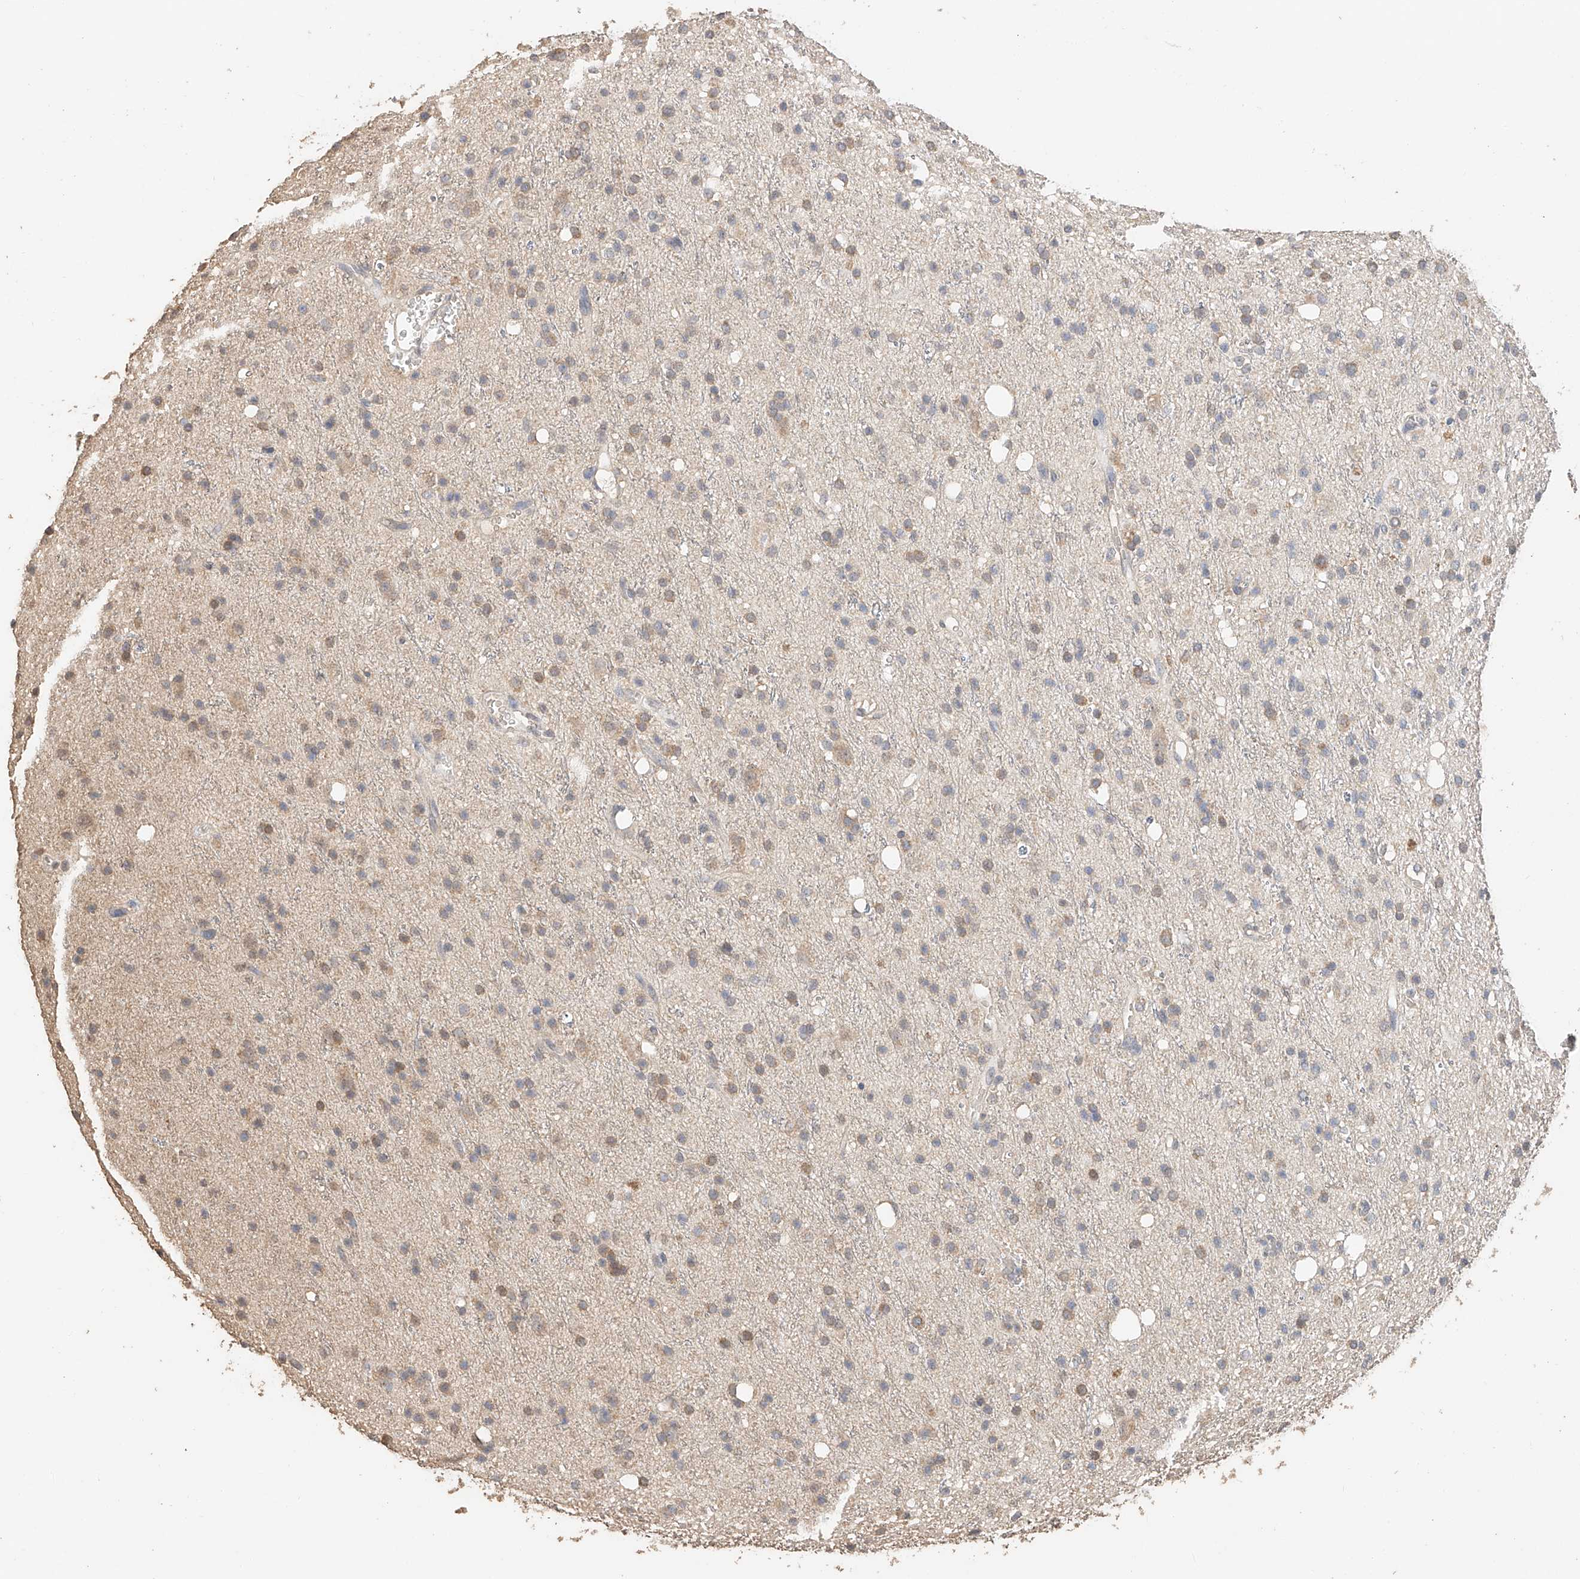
{"staining": {"intensity": "weak", "quantity": "25%-75%", "location": "cytoplasmic/membranous"}, "tissue": "glioma", "cell_type": "Tumor cells", "image_type": "cancer", "snomed": [{"axis": "morphology", "description": "Glioma, malignant, High grade"}, {"axis": "topography", "description": "Brain"}], "caption": "High-grade glioma (malignant) stained for a protein exhibits weak cytoplasmic/membranous positivity in tumor cells. (brown staining indicates protein expression, while blue staining denotes nuclei).", "gene": "IL22RA2", "patient": {"sex": "male", "age": 47}}